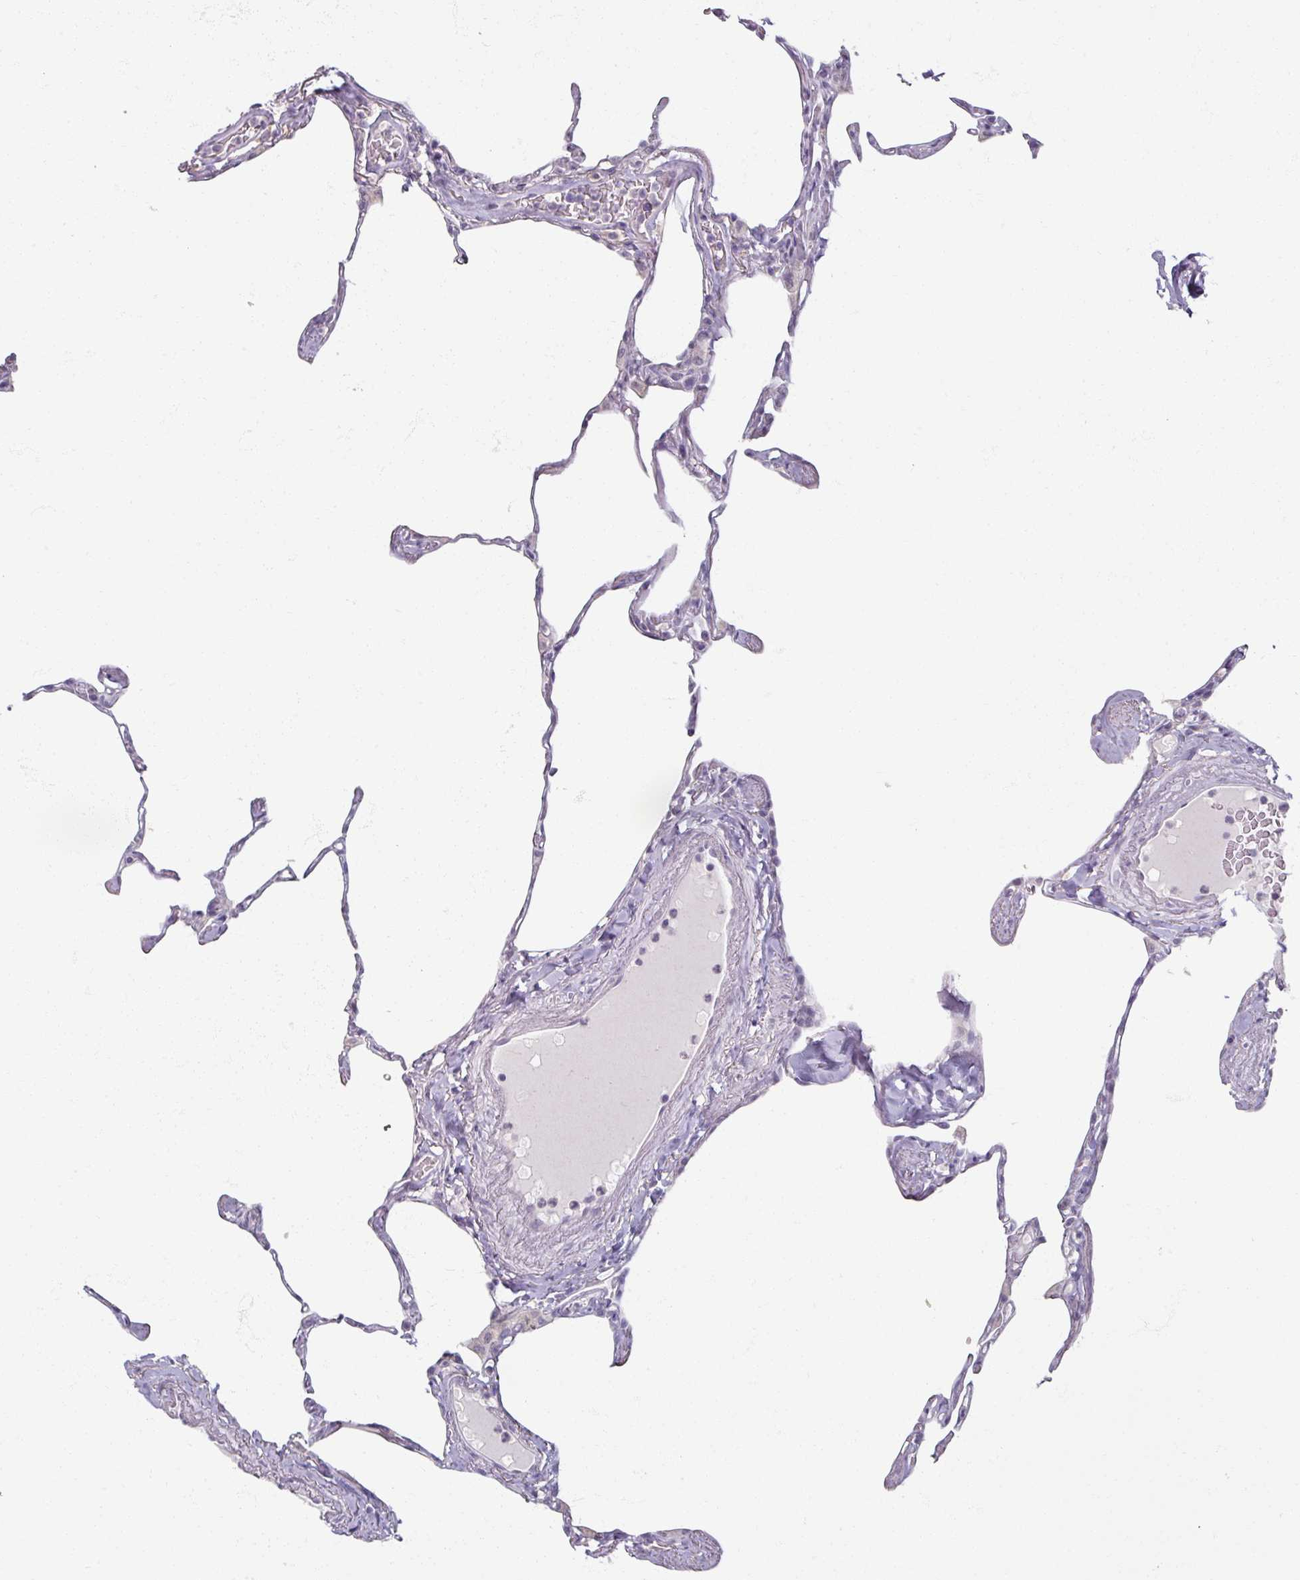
{"staining": {"intensity": "negative", "quantity": "none", "location": "none"}, "tissue": "lung", "cell_type": "Alveolar cells", "image_type": "normal", "snomed": [{"axis": "morphology", "description": "Normal tissue, NOS"}, {"axis": "topography", "description": "Lung"}], "caption": "Immunohistochemistry of unremarkable lung shows no positivity in alveolar cells.", "gene": "SOX11", "patient": {"sex": "male", "age": 65}}